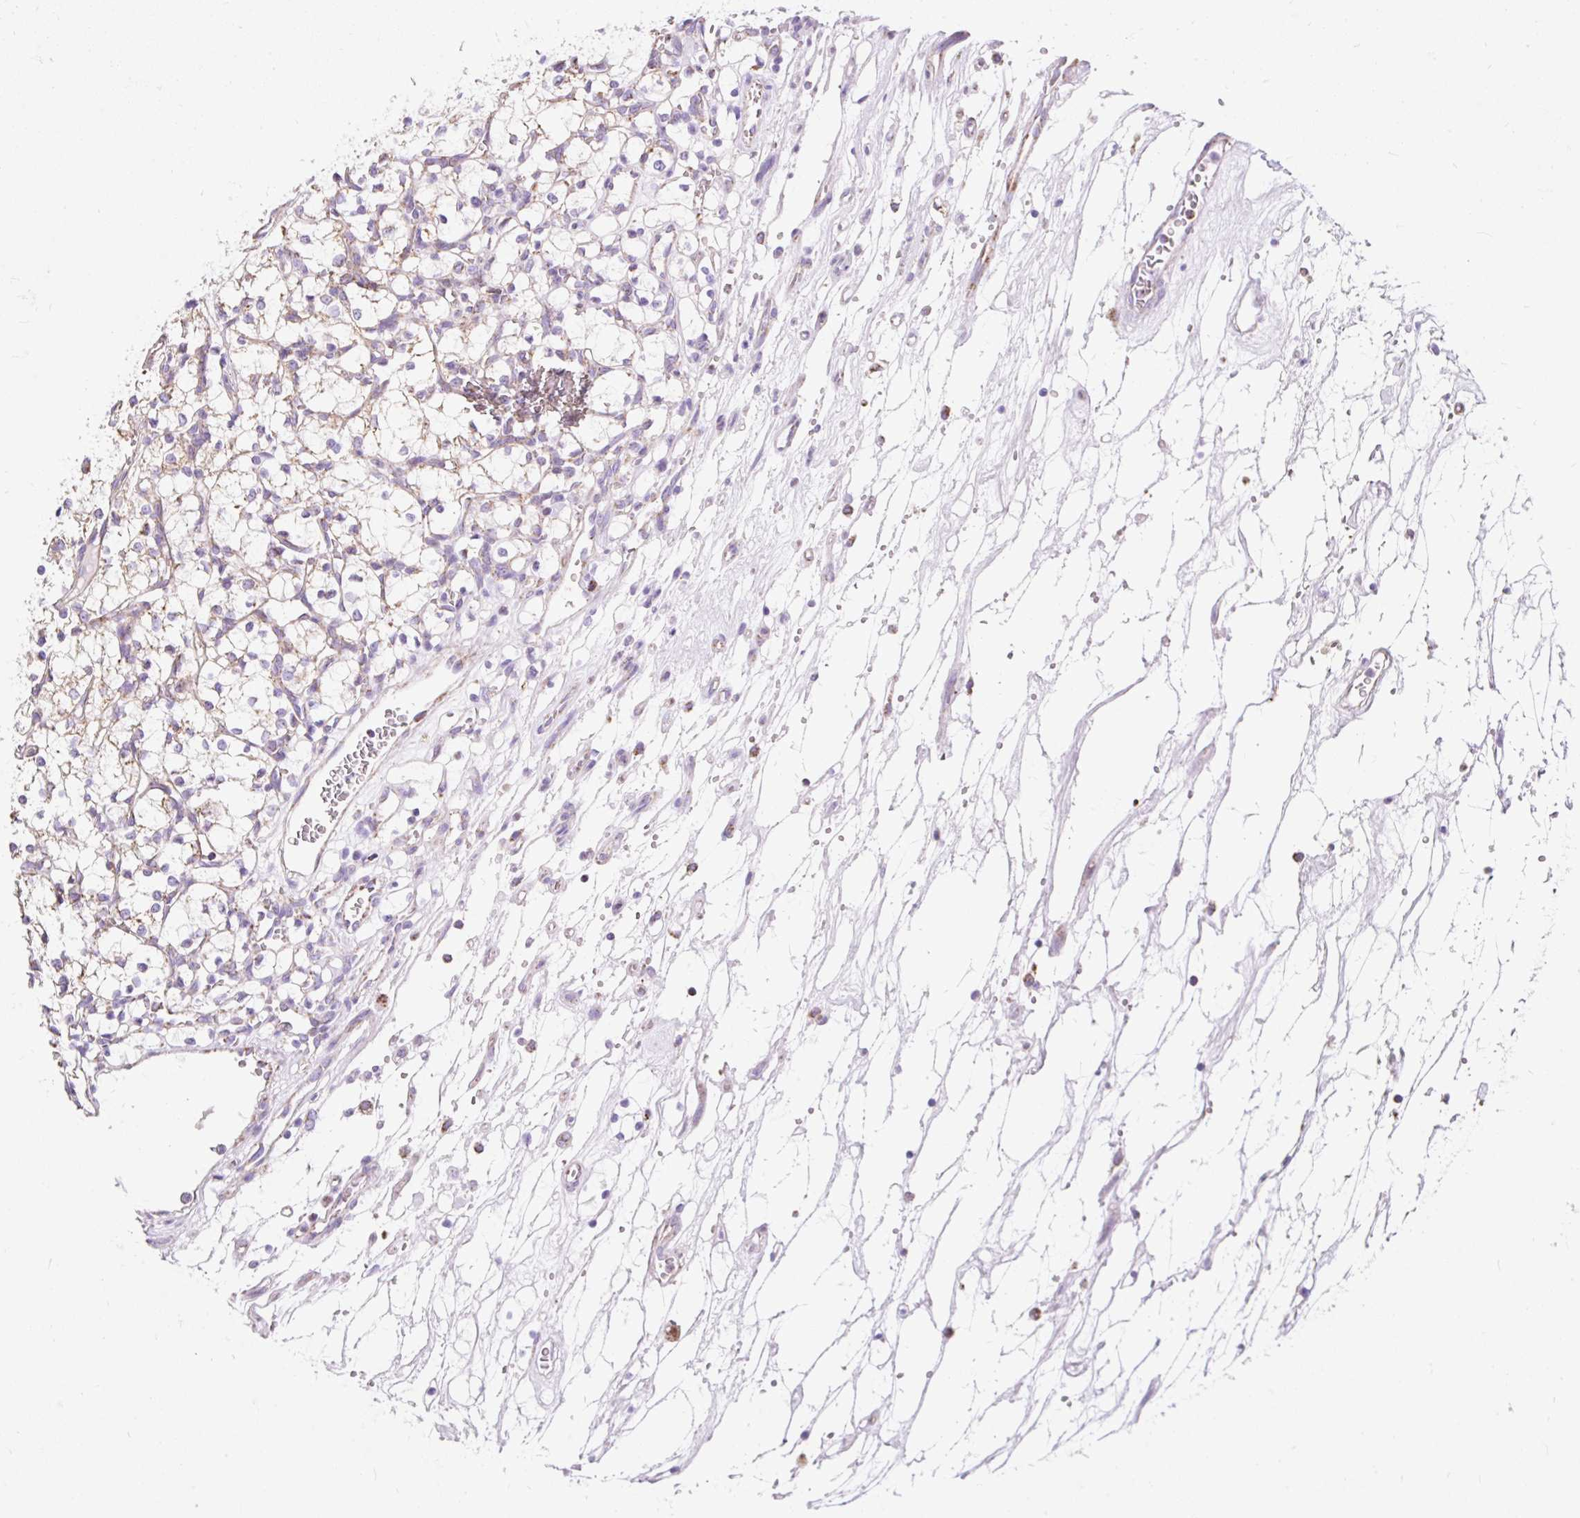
{"staining": {"intensity": "weak", "quantity": "<25%", "location": "cytoplasmic/membranous"}, "tissue": "renal cancer", "cell_type": "Tumor cells", "image_type": "cancer", "snomed": [{"axis": "morphology", "description": "Adenocarcinoma, NOS"}, {"axis": "topography", "description": "Kidney"}], "caption": "Image shows no protein expression in tumor cells of renal adenocarcinoma tissue.", "gene": "DAAM2", "patient": {"sex": "female", "age": 69}}